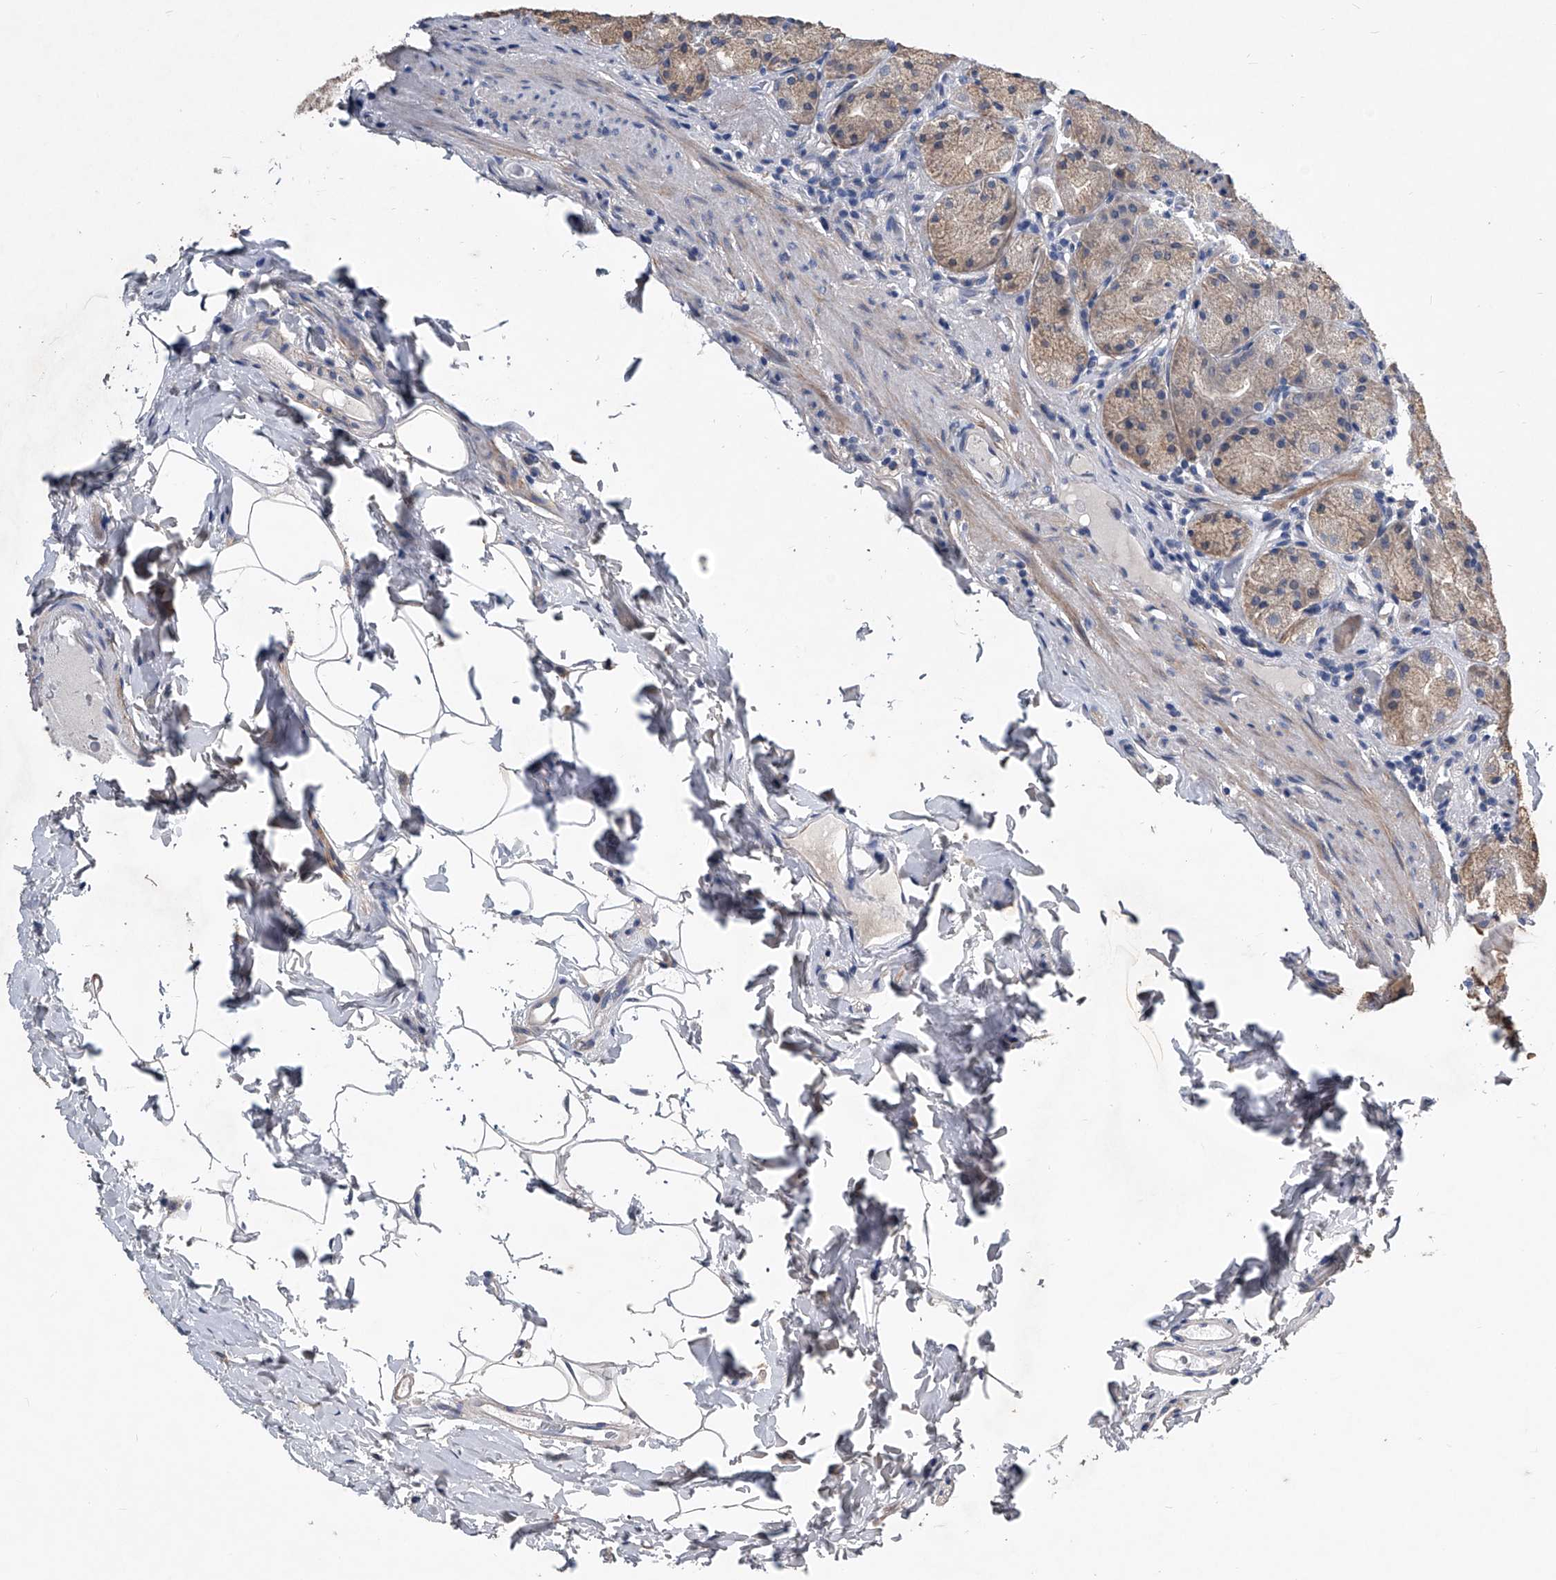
{"staining": {"intensity": "weak", "quantity": "25%-75%", "location": "cytoplasmic/membranous,nuclear"}, "tissue": "stomach", "cell_type": "Glandular cells", "image_type": "normal", "snomed": [{"axis": "morphology", "description": "Normal tissue, NOS"}, {"axis": "topography", "description": "Stomach, upper"}], "caption": "Immunohistochemistry staining of normal stomach, which displays low levels of weak cytoplasmic/membranous,nuclear positivity in about 25%-75% of glandular cells indicating weak cytoplasmic/membranous,nuclear protein positivity. The staining was performed using DAB (3,3'-diaminobenzidine) (brown) for protein detection and nuclei were counterstained in hematoxylin (blue).", "gene": "PHACTR1", "patient": {"sex": "male", "age": 68}}